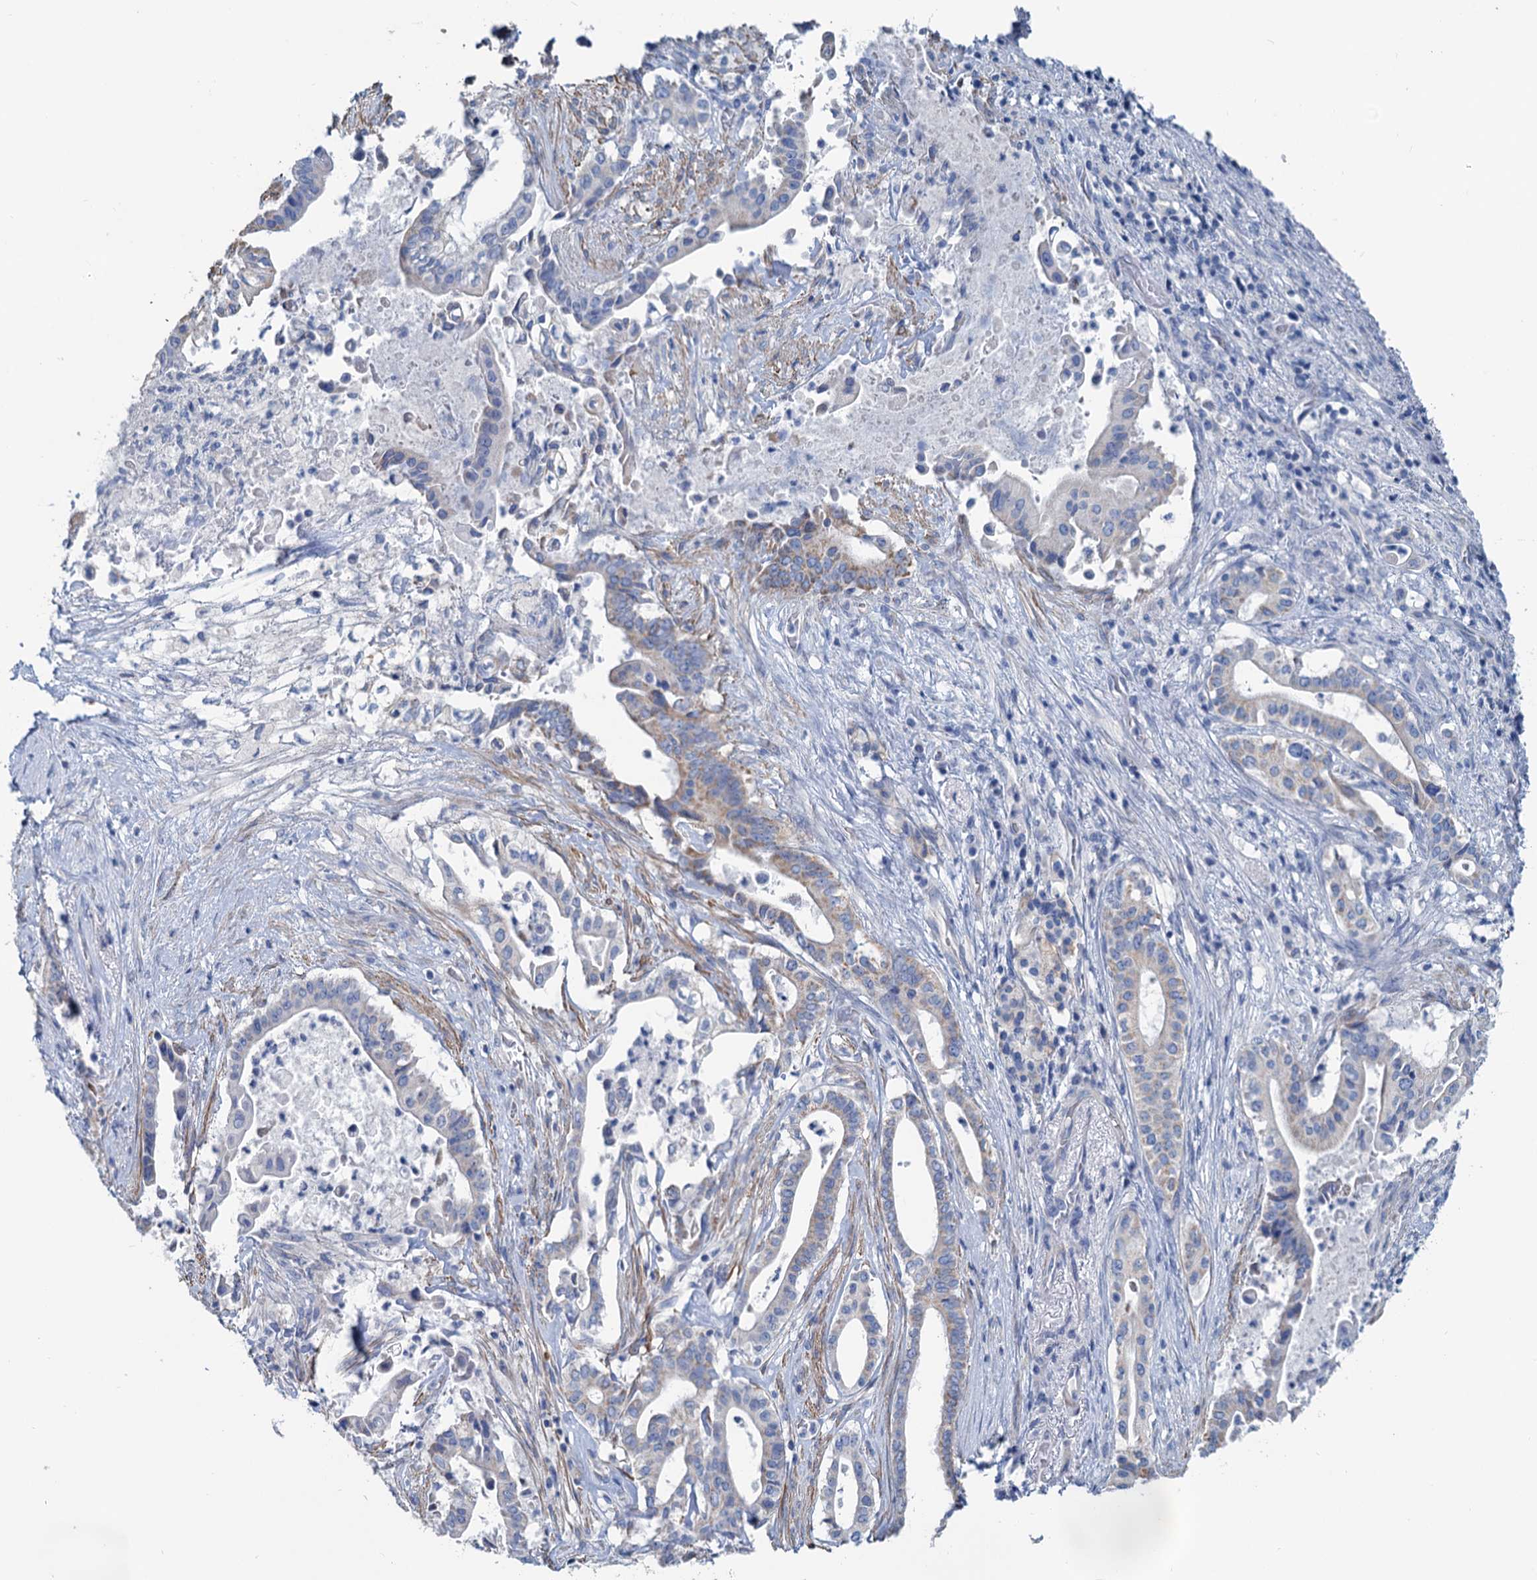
{"staining": {"intensity": "weak", "quantity": "25%-75%", "location": "cytoplasmic/membranous"}, "tissue": "pancreatic cancer", "cell_type": "Tumor cells", "image_type": "cancer", "snomed": [{"axis": "morphology", "description": "Adenocarcinoma, NOS"}, {"axis": "topography", "description": "Pancreas"}], "caption": "The photomicrograph shows a brown stain indicating the presence of a protein in the cytoplasmic/membranous of tumor cells in pancreatic cancer (adenocarcinoma). The staining was performed using DAB (3,3'-diaminobenzidine), with brown indicating positive protein expression. Nuclei are stained blue with hematoxylin.", "gene": "SLC1A3", "patient": {"sex": "female", "age": 77}}